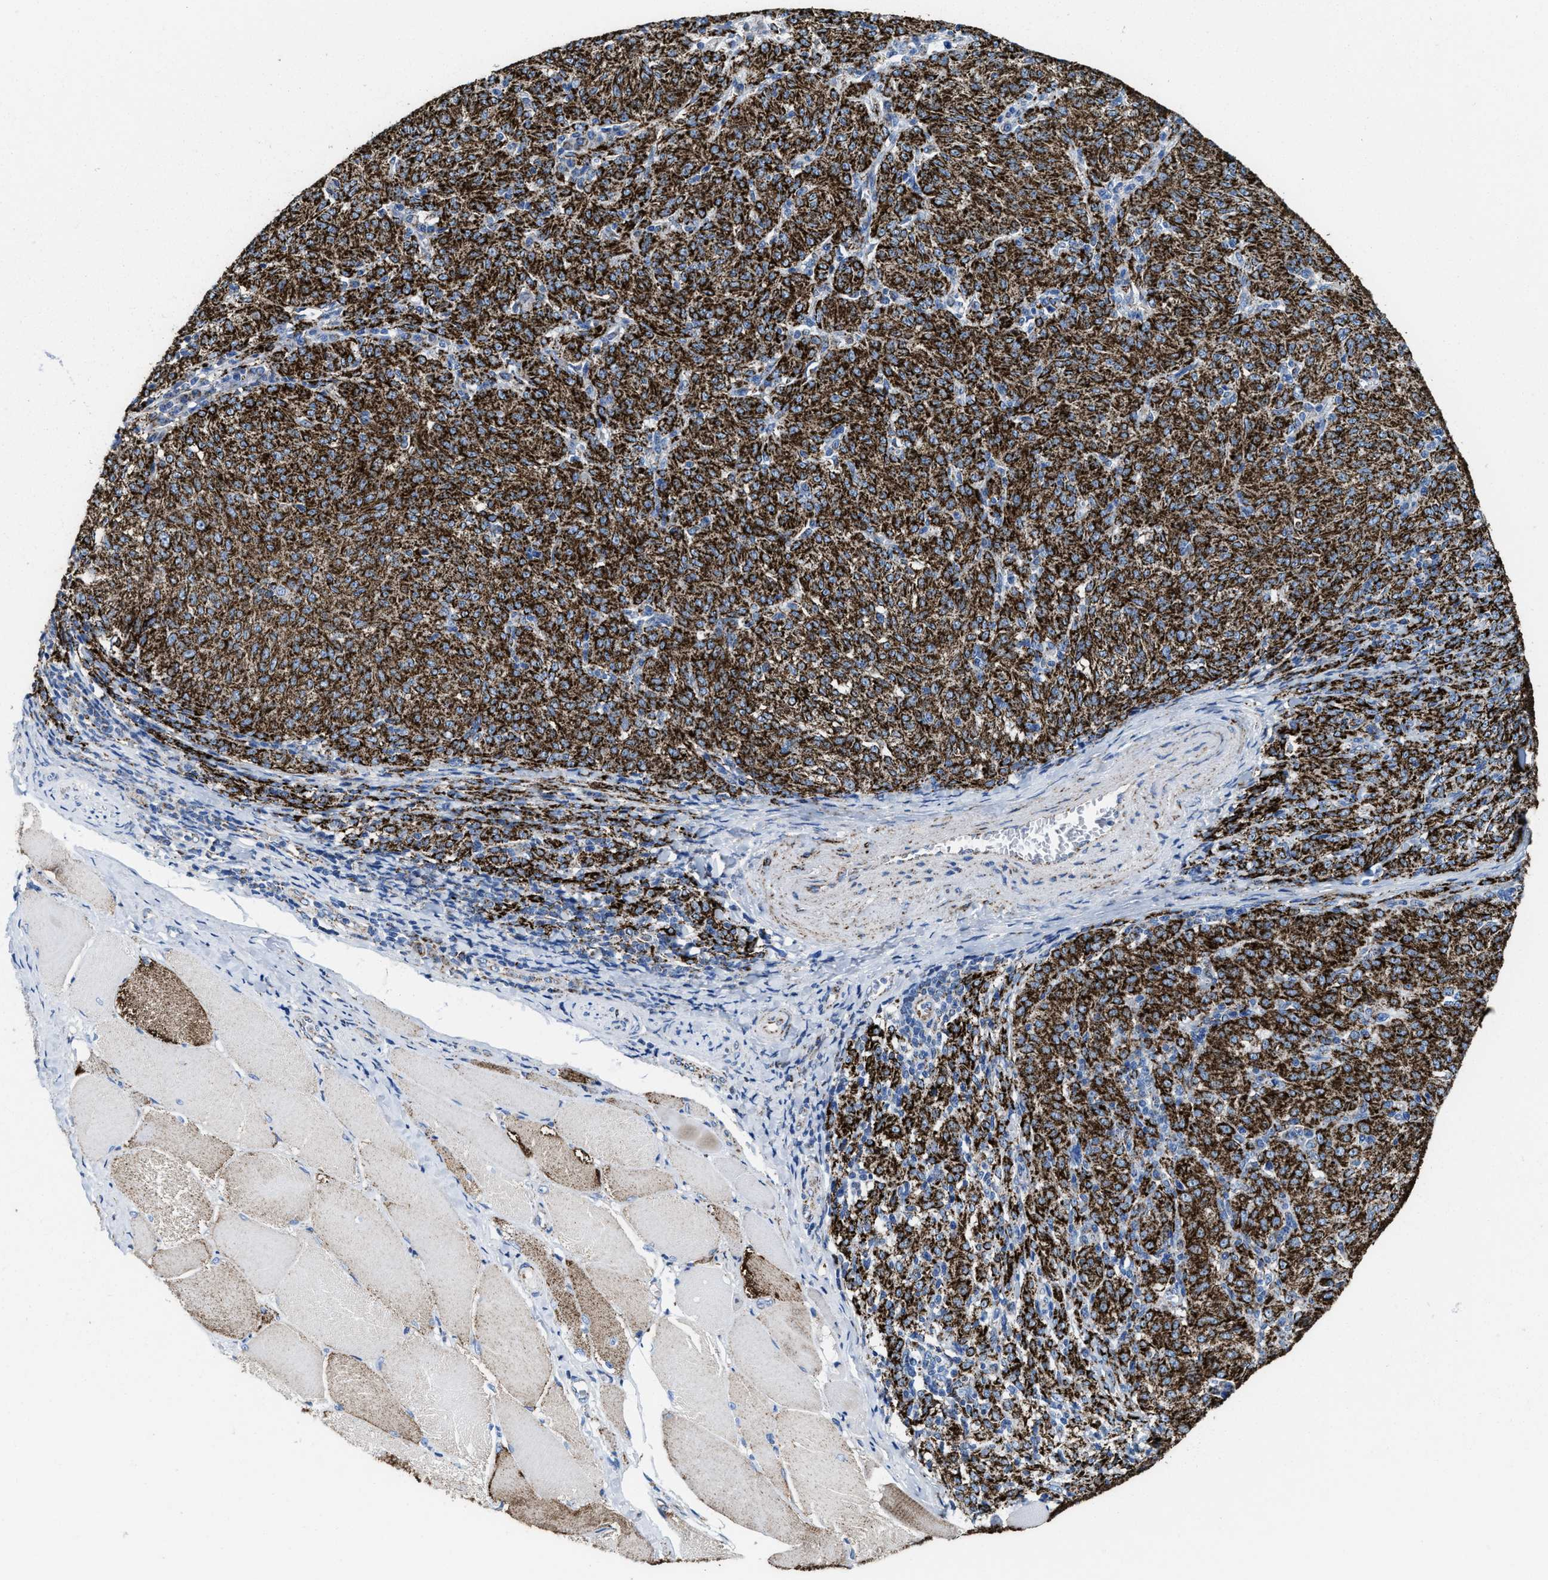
{"staining": {"intensity": "strong", "quantity": ">75%", "location": "cytoplasmic/membranous"}, "tissue": "melanoma", "cell_type": "Tumor cells", "image_type": "cancer", "snomed": [{"axis": "morphology", "description": "Malignant melanoma, NOS"}, {"axis": "topography", "description": "Skin"}], "caption": "This image demonstrates immunohistochemistry (IHC) staining of human melanoma, with high strong cytoplasmic/membranous expression in approximately >75% of tumor cells.", "gene": "ALDH1B1", "patient": {"sex": "female", "age": 72}}